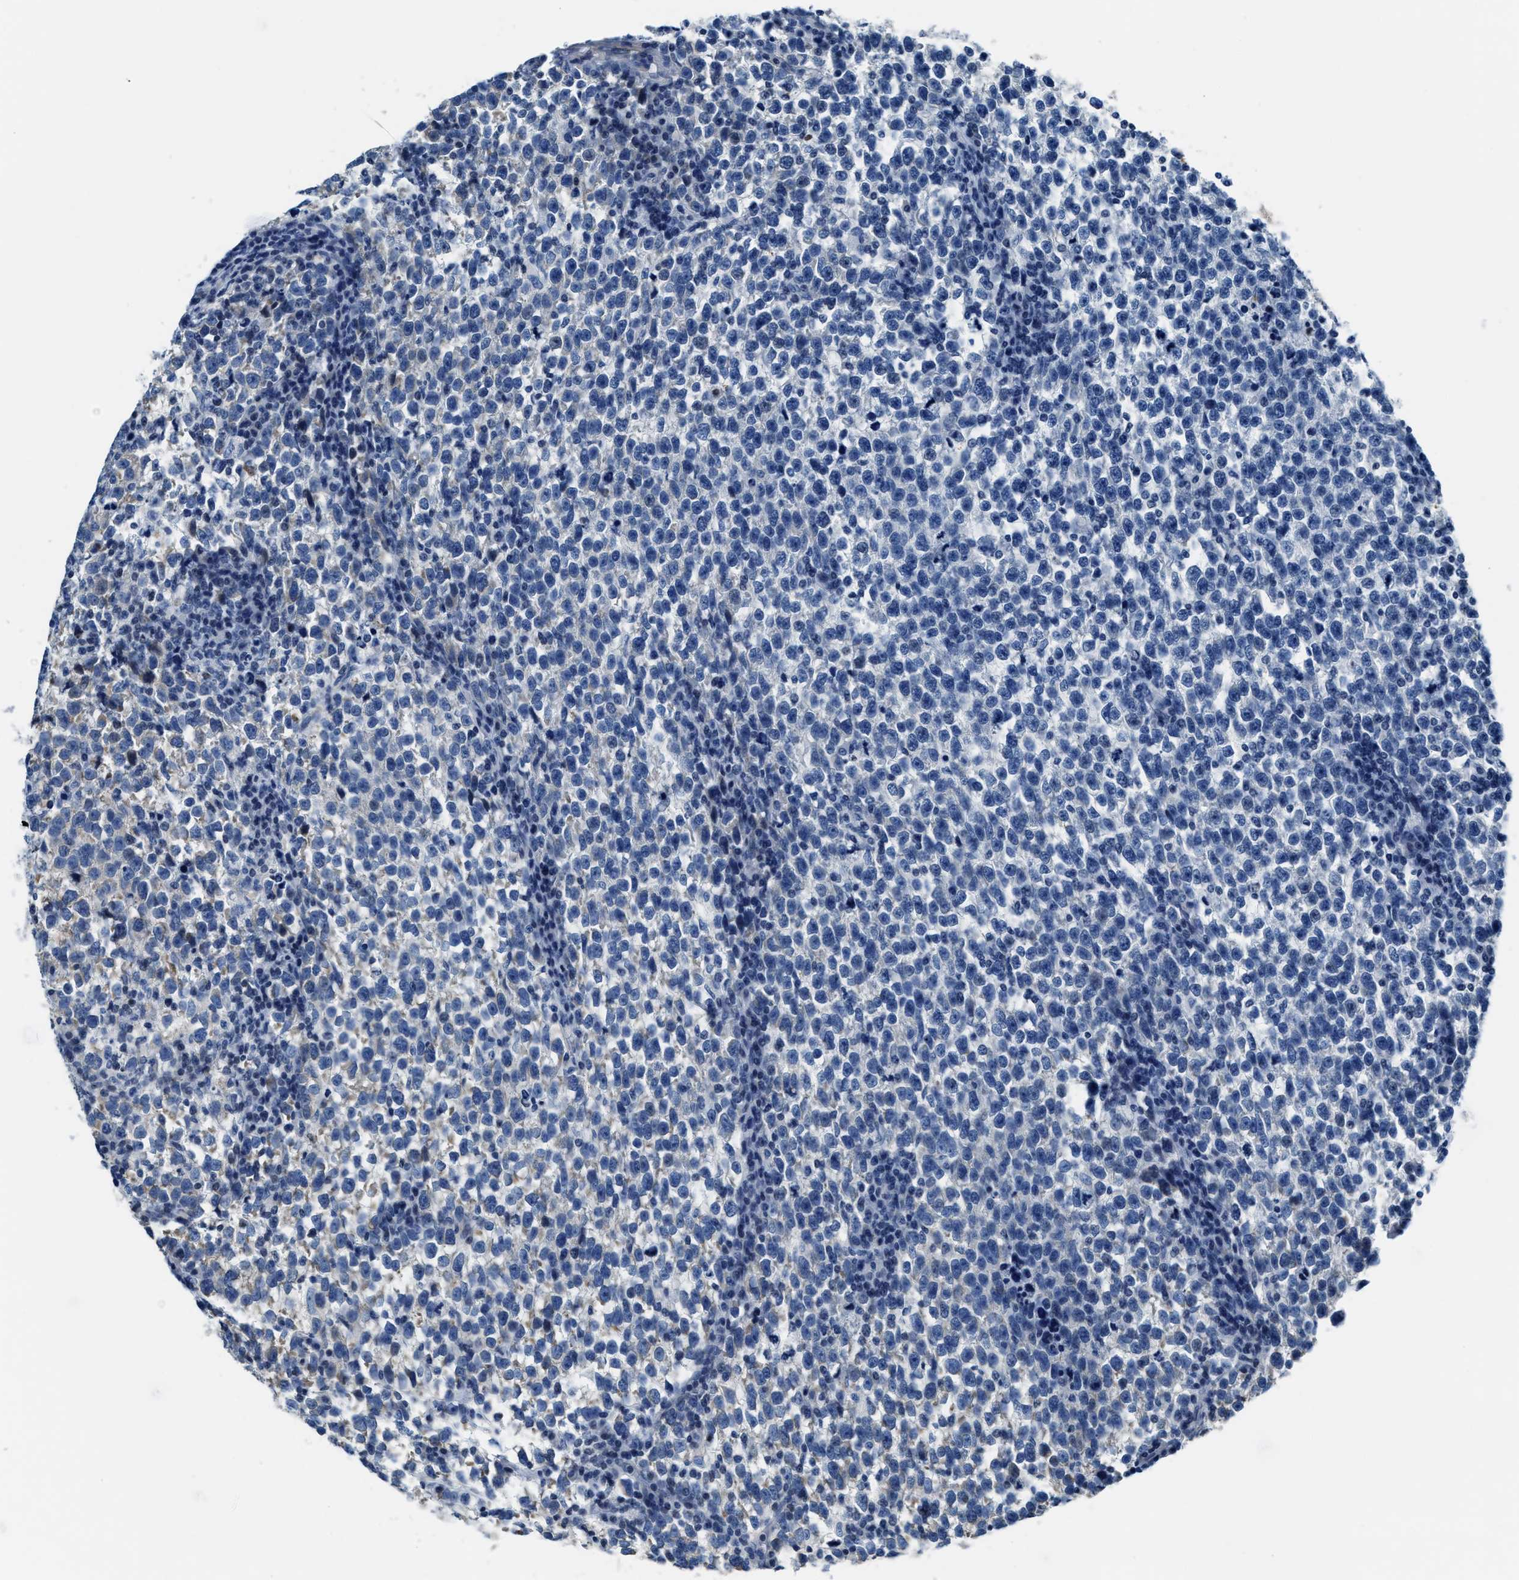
{"staining": {"intensity": "negative", "quantity": "none", "location": "none"}, "tissue": "testis cancer", "cell_type": "Tumor cells", "image_type": "cancer", "snomed": [{"axis": "morphology", "description": "Normal tissue, NOS"}, {"axis": "morphology", "description": "Seminoma, NOS"}, {"axis": "topography", "description": "Testis"}], "caption": "Tumor cells show no significant positivity in testis cancer. (DAB (3,3'-diaminobenzidine) immunohistochemistry with hematoxylin counter stain).", "gene": "ASZ1", "patient": {"sex": "male", "age": 43}}